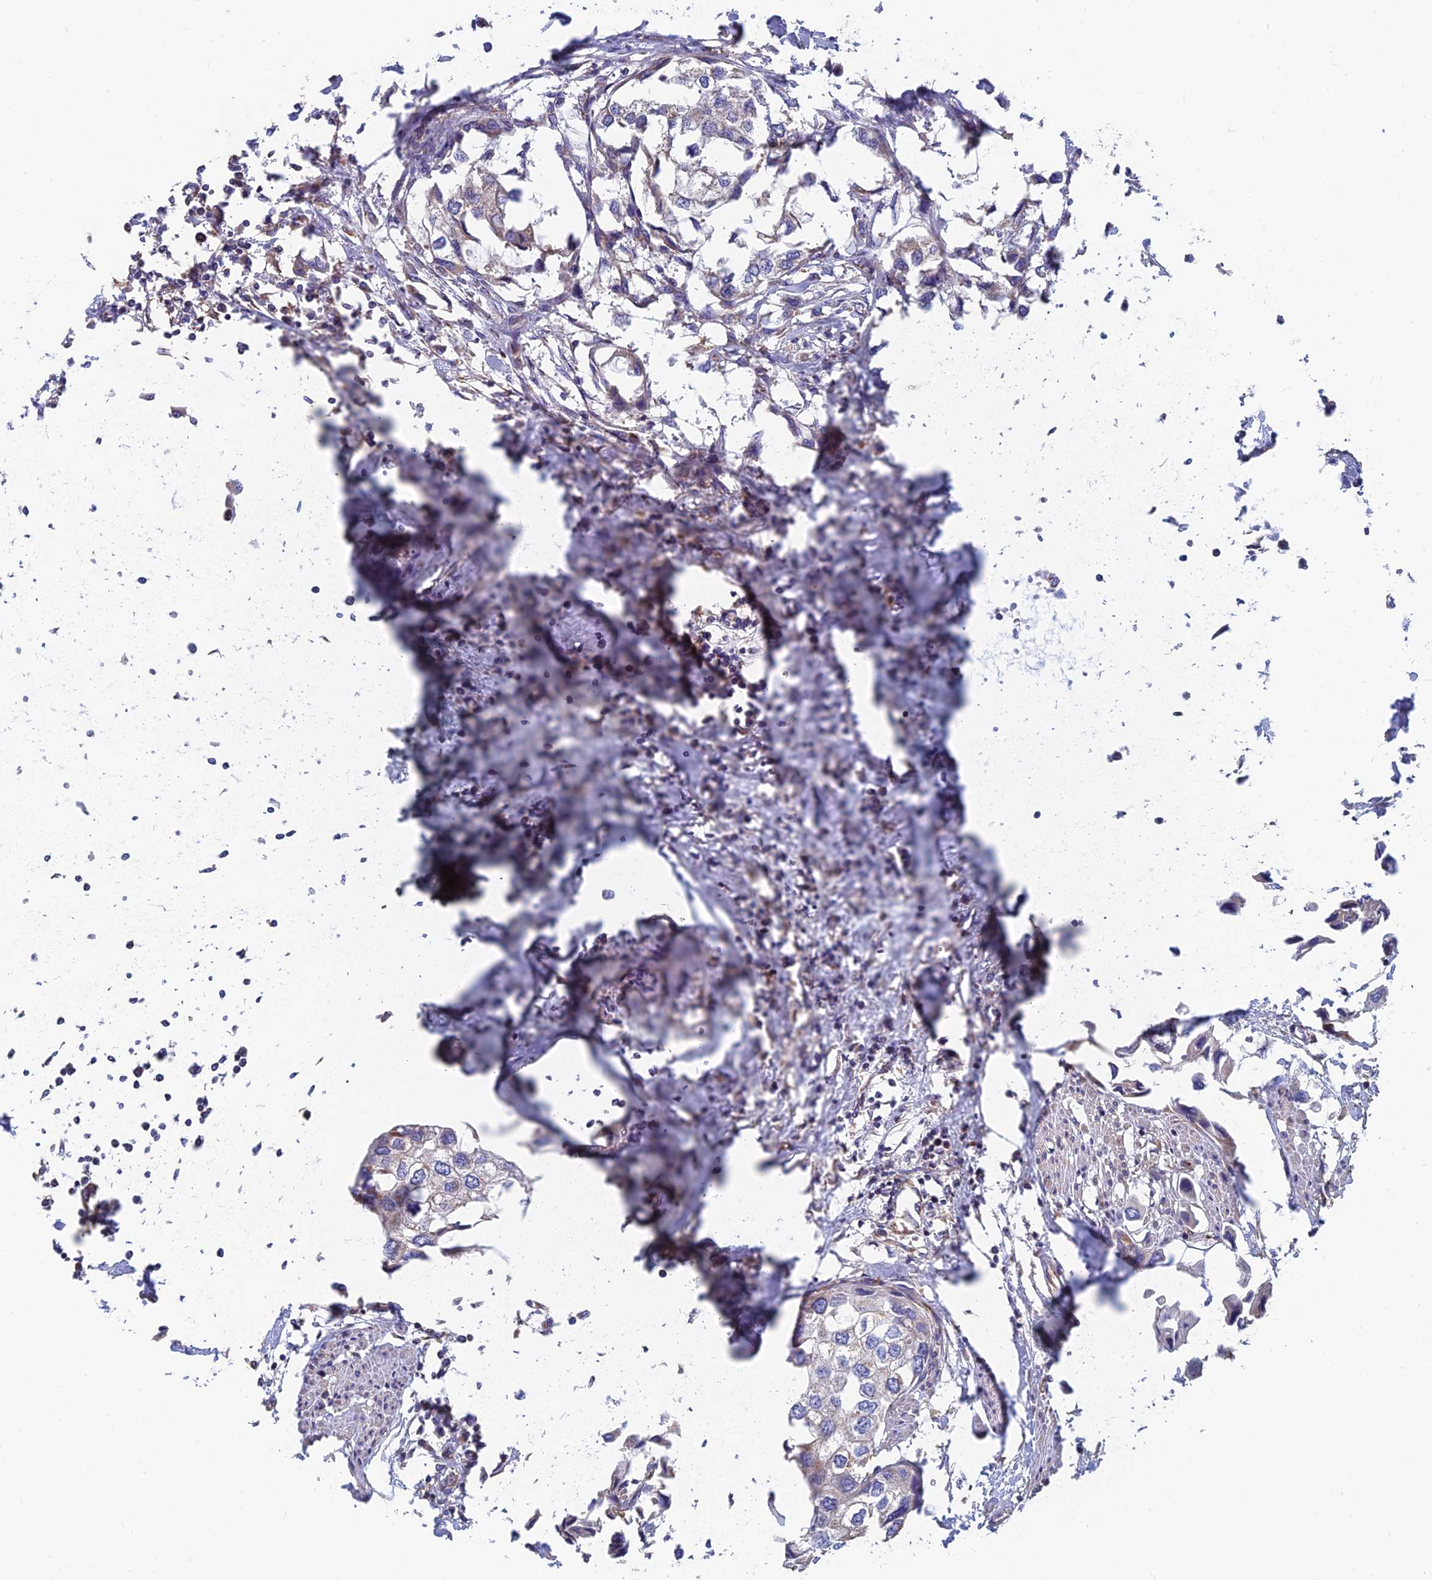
{"staining": {"intensity": "negative", "quantity": "none", "location": "none"}, "tissue": "urothelial cancer", "cell_type": "Tumor cells", "image_type": "cancer", "snomed": [{"axis": "morphology", "description": "Urothelial carcinoma, High grade"}, {"axis": "topography", "description": "Urinary bladder"}], "caption": "High magnification brightfield microscopy of urothelial cancer stained with DAB (brown) and counterstained with hematoxylin (blue): tumor cells show no significant expression.", "gene": "MRPS9", "patient": {"sex": "male", "age": 64}}